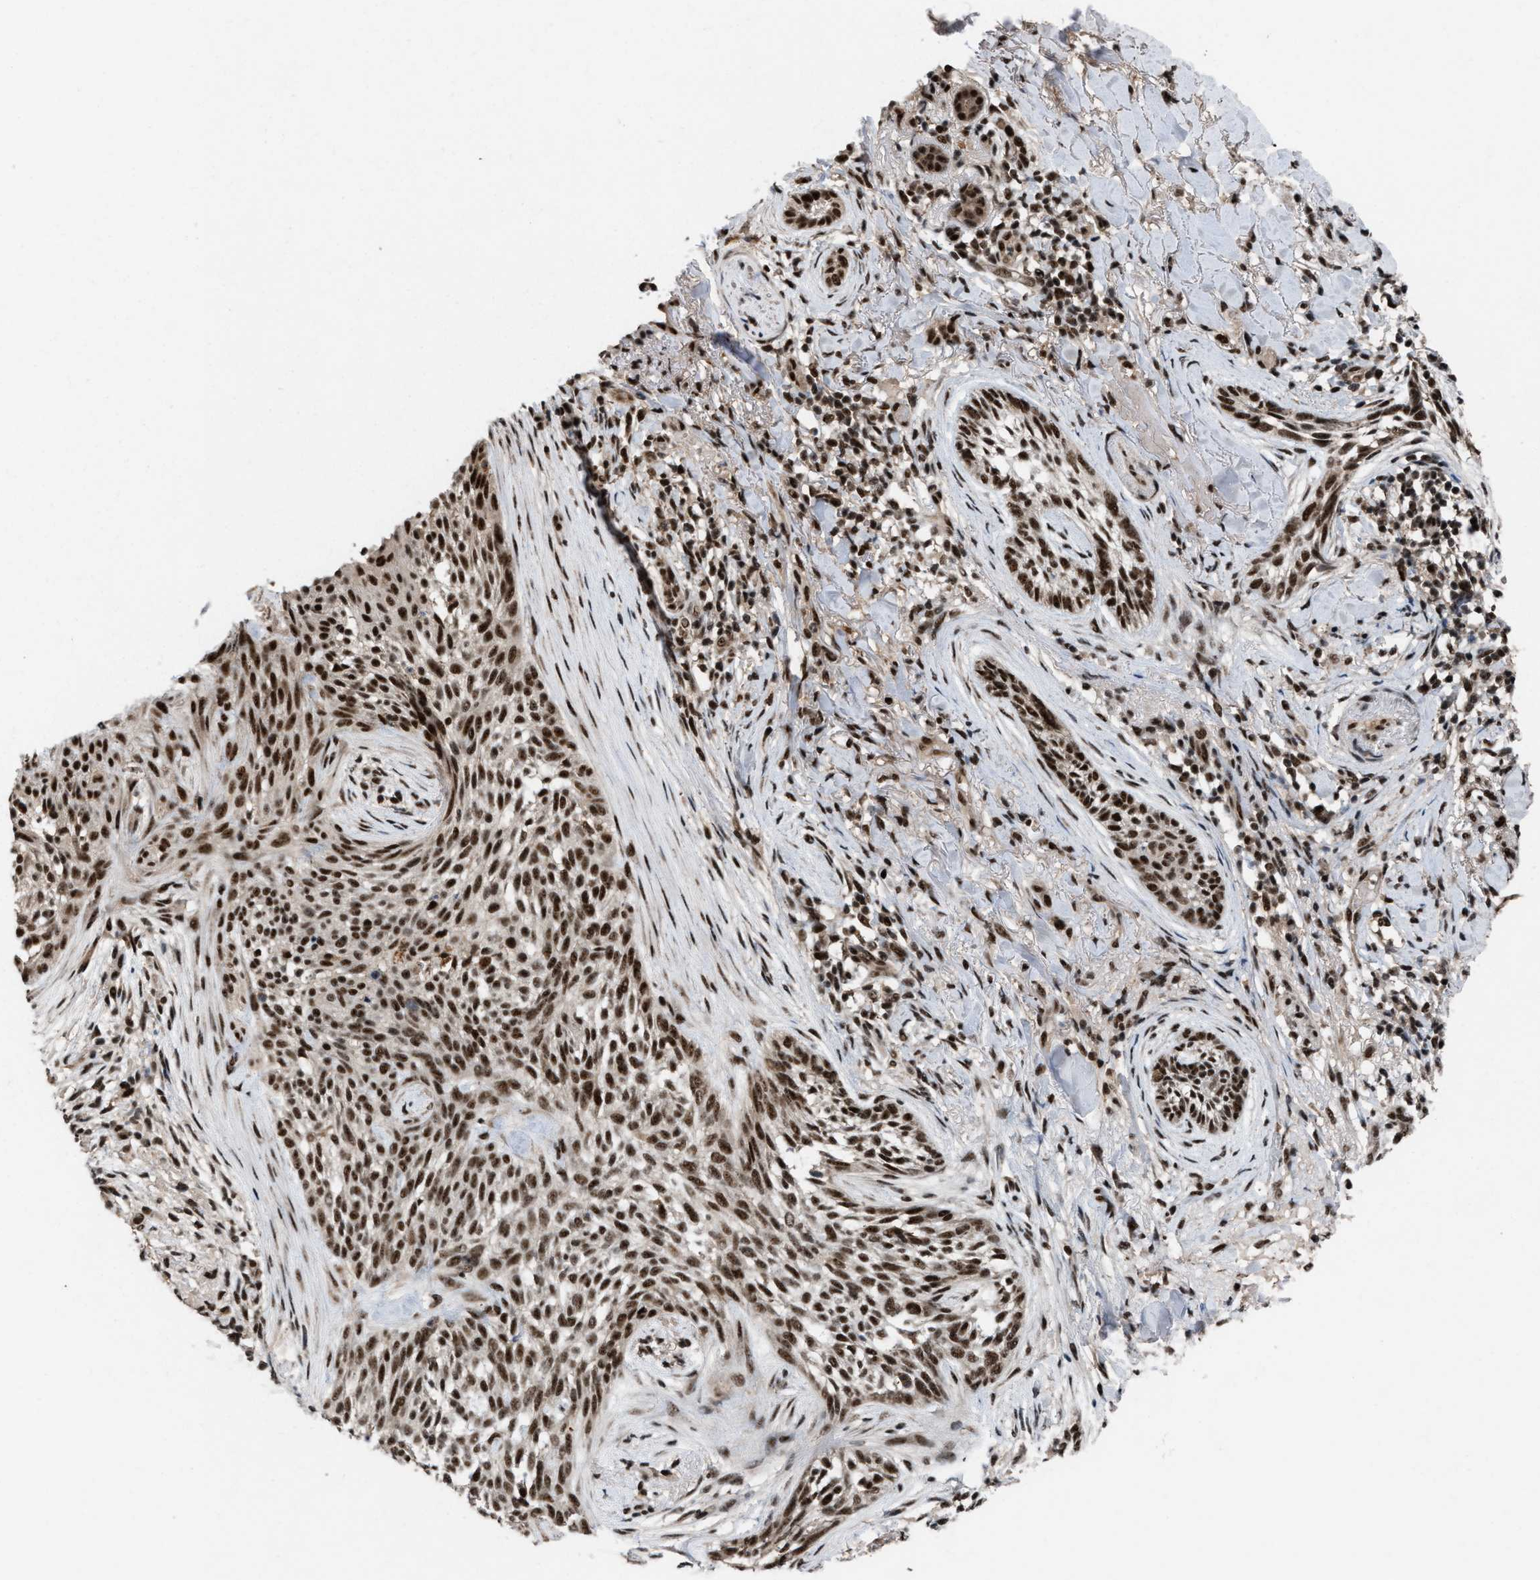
{"staining": {"intensity": "strong", "quantity": ">75%", "location": "nuclear"}, "tissue": "skin cancer", "cell_type": "Tumor cells", "image_type": "cancer", "snomed": [{"axis": "morphology", "description": "Basal cell carcinoma"}, {"axis": "topography", "description": "Skin"}], "caption": "A high-resolution image shows immunohistochemistry staining of skin basal cell carcinoma, which displays strong nuclear positivity in approximately >75% of tumor cells. The protein is stained brown, and the nuclei are stained in blue (DAB (3,3'-diaminobenzidine) IHC with brightfield microscopy, high magnification).", "gene": "PRPF4", "patient": {"sex": "female", "age": 88}}